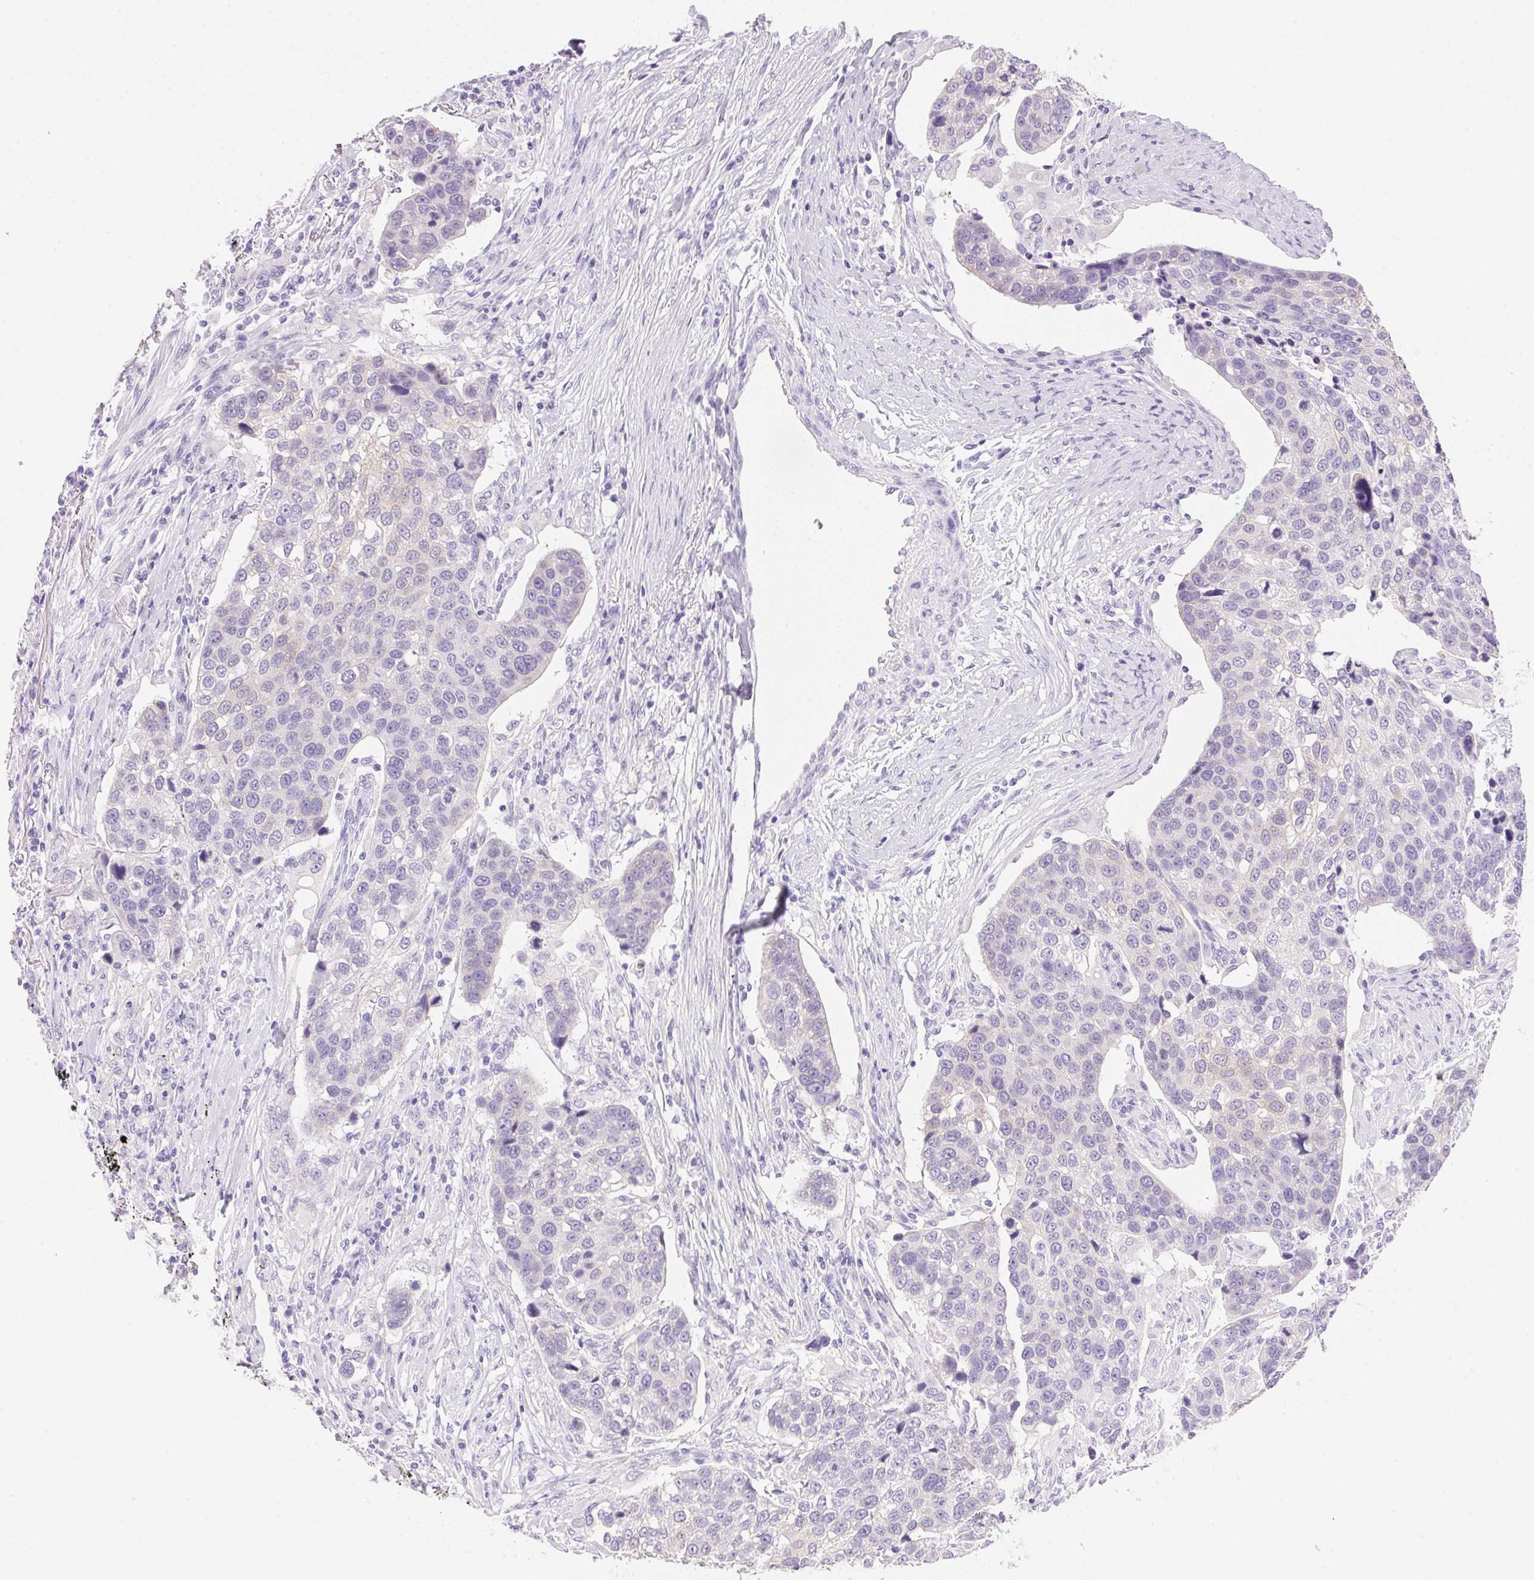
{"staining": {"intensity": "negative", "quantity": "none", "location": "none"}, "tissue": "lung cancer", "cell_type": "Tumor cells", "image_type": "cancer", "snomed": [{"axis": "morphology", "description": "Squamous cell carcinoma, NOS"}, {"axis": "topography", "description": "Lymph node"}, {"axis": "topography", "description": "Lung"}], "caption": "Immunohistochemistry of lung cancer (squamous cell carcinoma) demonstrates no positivity in tumor cells.", "gene": "DHCR24", "patient": {"sex": "male", "age": 61}}